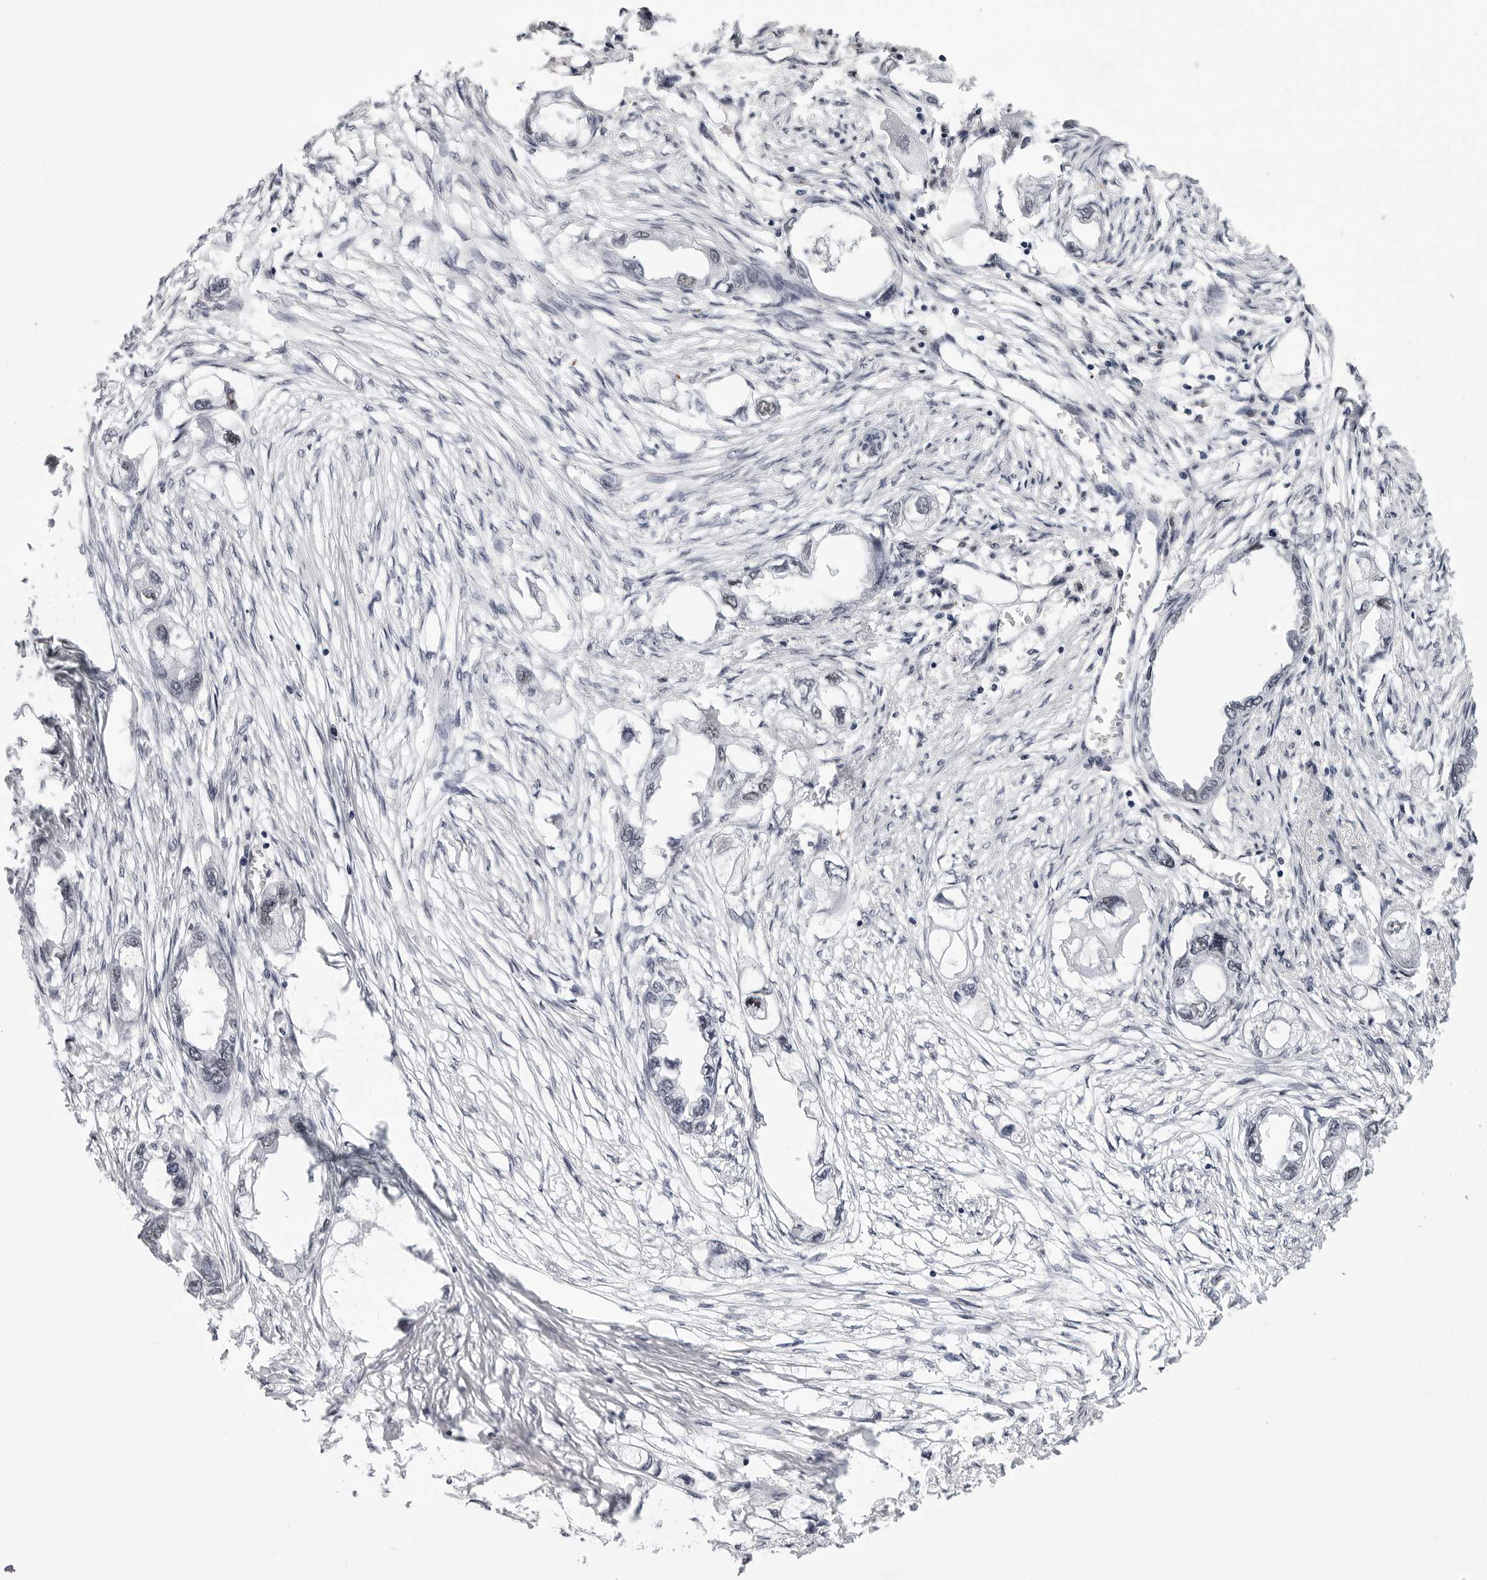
{"staining": {"intensity": "negative", "quantity": "none", "location": "none"}, "tissue": "endometrial cancer", "cell_type": "Tumor cells", "image_type": "cancer", "snomed": [{"axis": "morphology", "description": "Adenocarcinoma, NOS"}, {"axis": "morphology", "description": "Adenocarcinoma, metastatic, NOS"}, {"axis": "topography", "description": "Adipose tissue"}, {"axis": "topography", "description": "Endometrium"}], "caption": "Tumor cells show no significant positivity in endometrial cancer.", "gene": "SF3B4", "patient": {"sex": "female", "age": 67}}